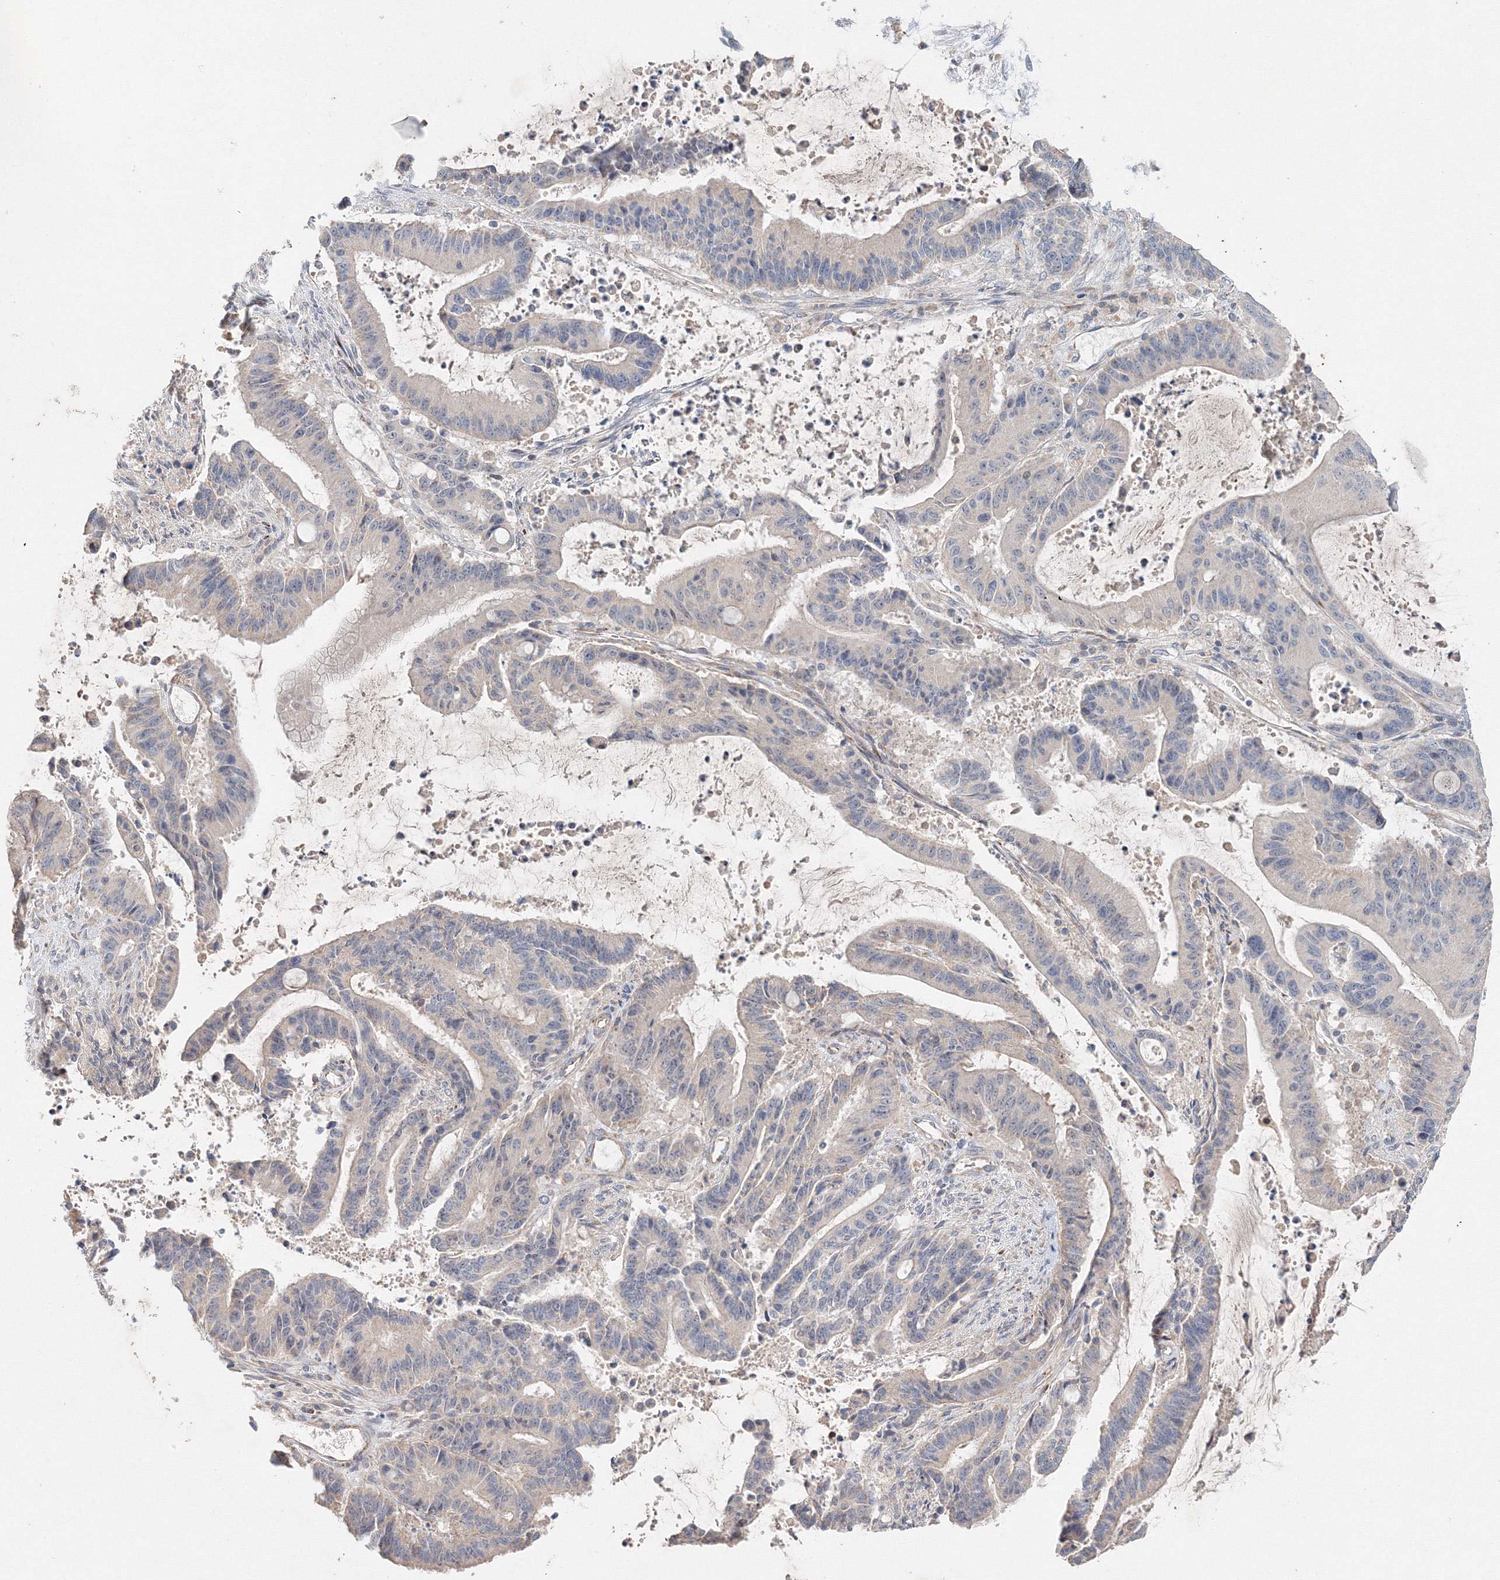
{"staining": {"intensity": "negative", "quantity": "none", "location": "none"}, "tissue": "liver cancer", "cell_type": "Tumor cells", "image_type": "cancer", "snomed": [{"axis": "morphology", "description": "Normal tissue, NOS"}, {"axis": "morphology", "description": "Cholangiocarcinoma"}, {"axis": "topography", "description": "Liver"}, {"axis": "topography", "description": "Peripheral nerve tissue"}], "caption": "Tumor cells show no significant positivity in liver cancer.", "gene": "WDR49", "patient": {"sex": "female", "age": 73}}